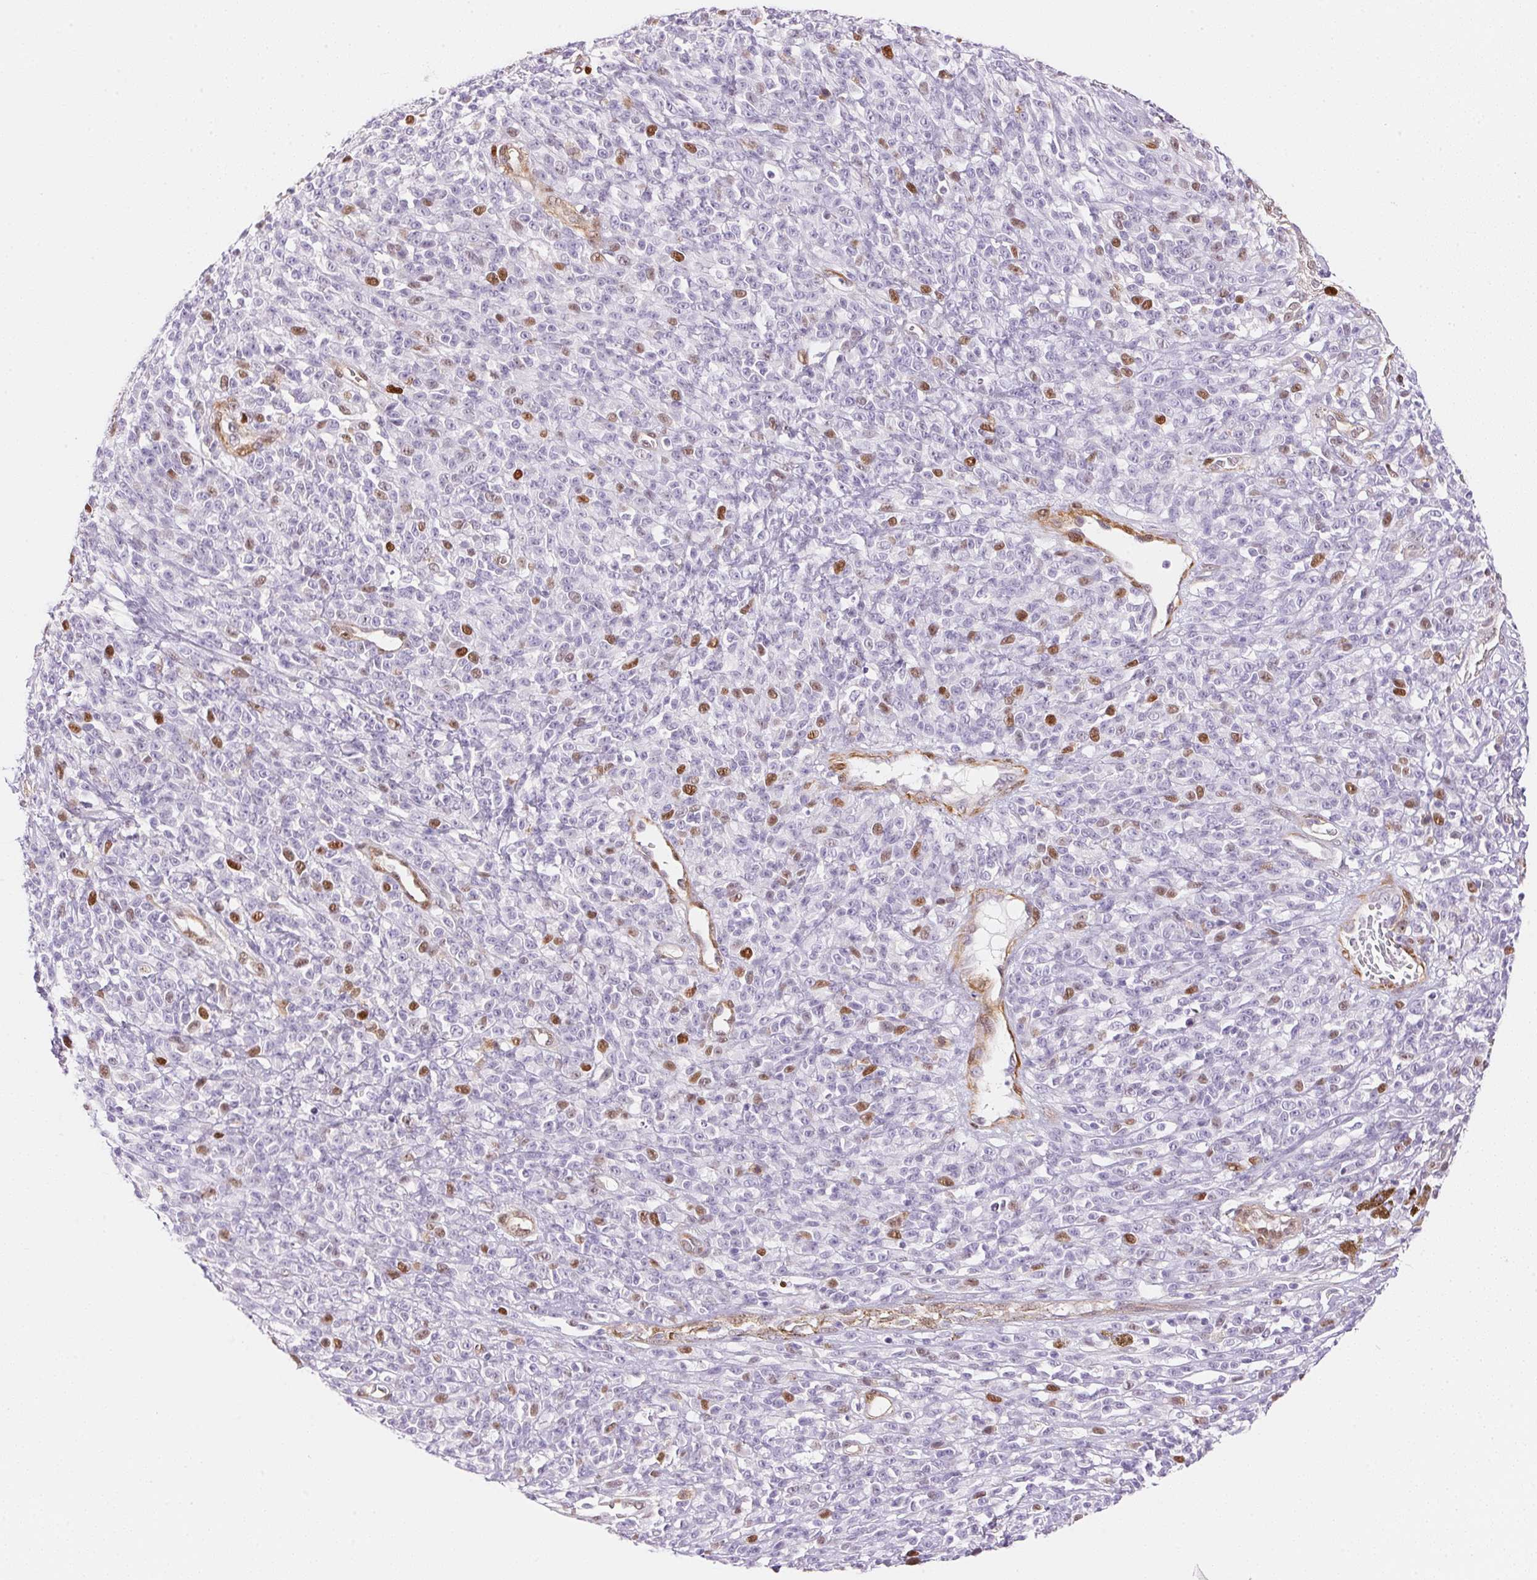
{"staining": {"intensity": "moderate", "quantity": "<25%", "location": "nuclear"}, "tissue": "melanoma", "cell_type": "Tumor cells", "image_type": "cancer", "snomed": [{"axis": "morphology", "description": "Malignant melanoma, NOS"}, {"axis": "topography", "description": "Skin"}, {"axis": "topography", "description": "Skin of trunk"}], "caption": "Protein staining shows moderate nuclear staining in approximately <25% of tumor cells in malignant melanoma.", "gene": "SMTN", "patient": {"sex": "male", "age": 74}}